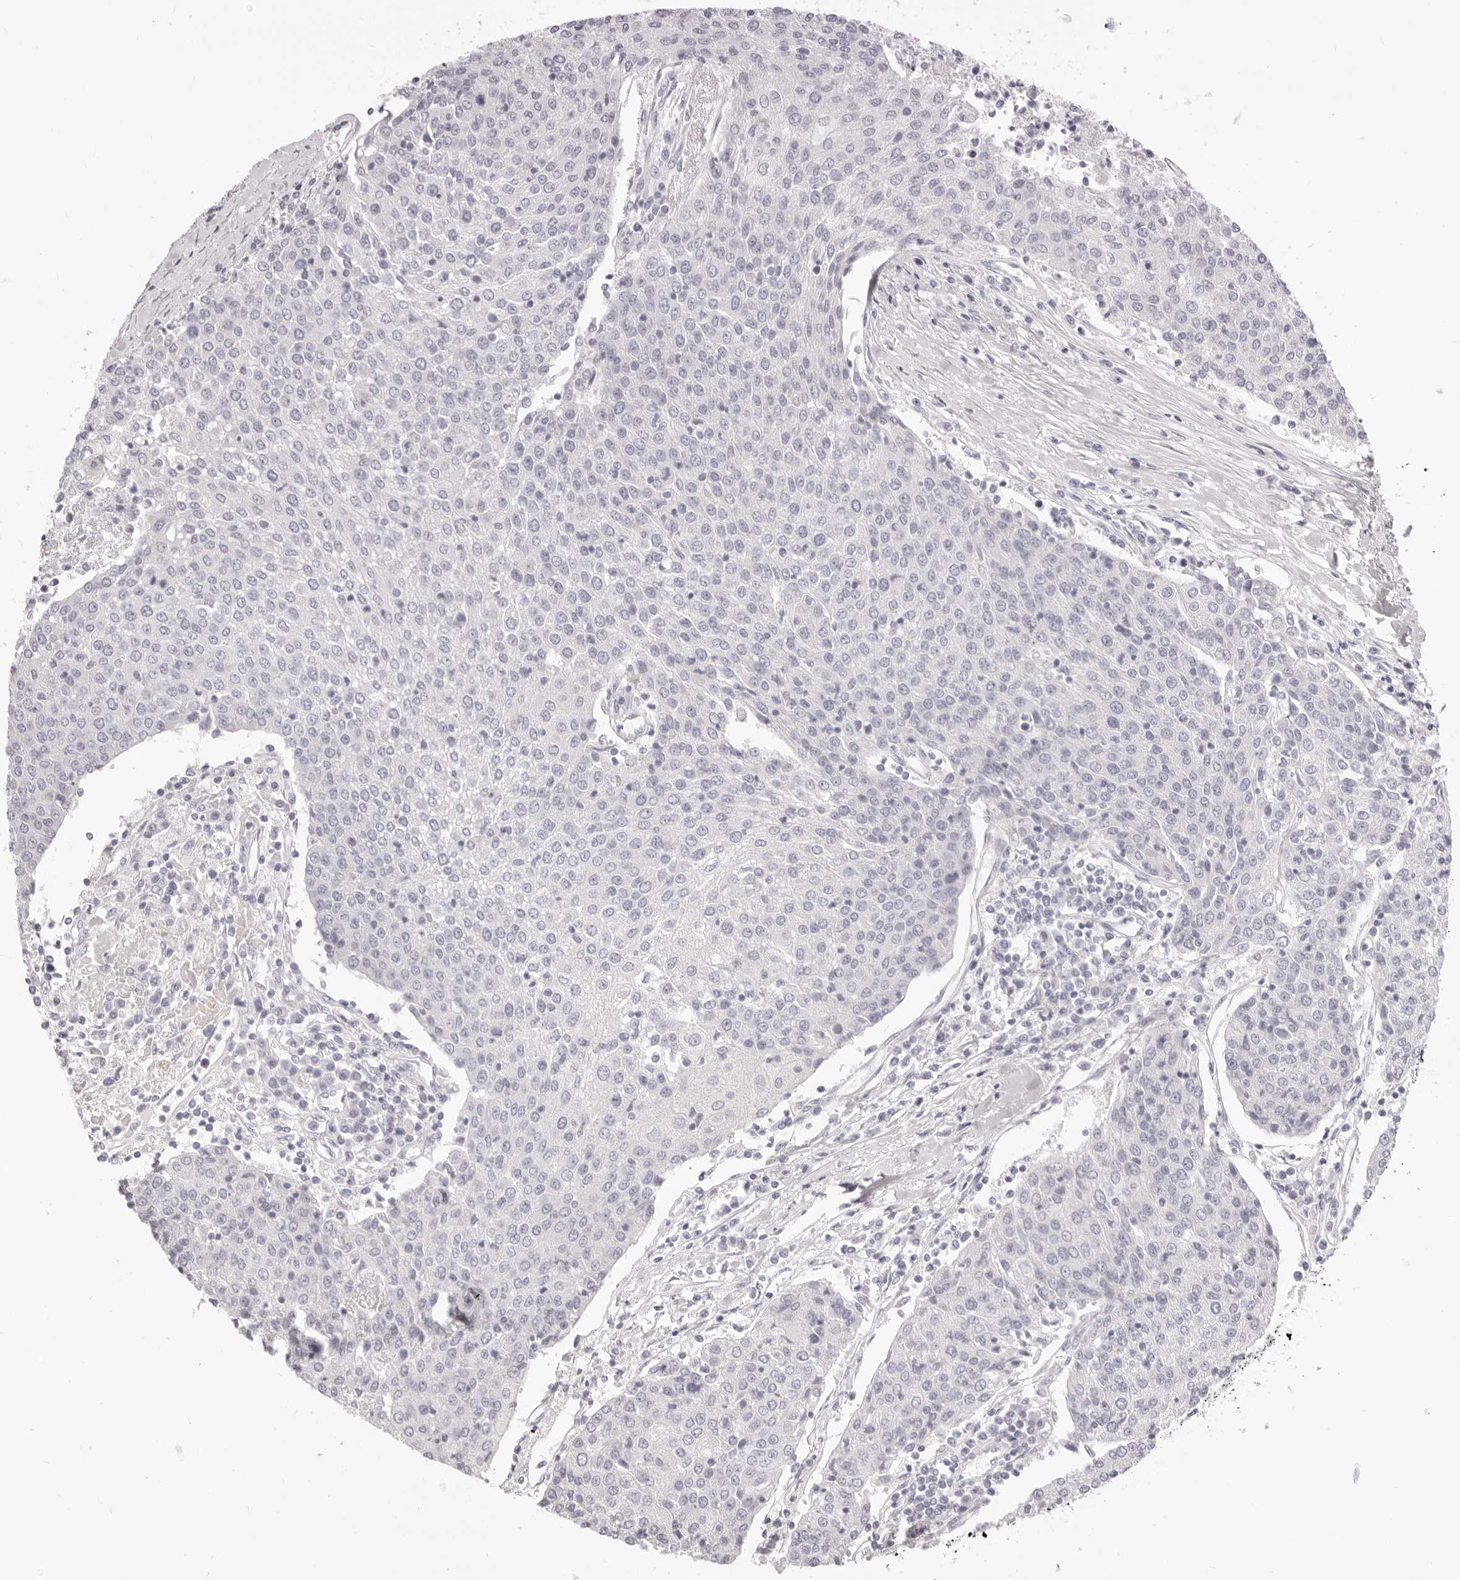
{"staining": {"intensity": "negative", "quantity": "none", "location": "none"}, "tissue": "urothelial cancer", "cell_type": "Tumor cells", "image_type": "cancer", "snomed": [{"axis": "morphology", "description": "Urothelial carcinoma, High grade"}, {"axis": "topography", "description": "Urinary bladder"}], "caption": "Image shows no significant protein positivity in tumor cells of urothelial cancer. Brightfield microscopy of immunohistochemistry stained with DAB (3,3'-diaminobenzidine) (brown) and hematoxylin (blue), captured at high magnification.", "gene": "FABP1", "patient": {"sex": "female", "age": 85}}